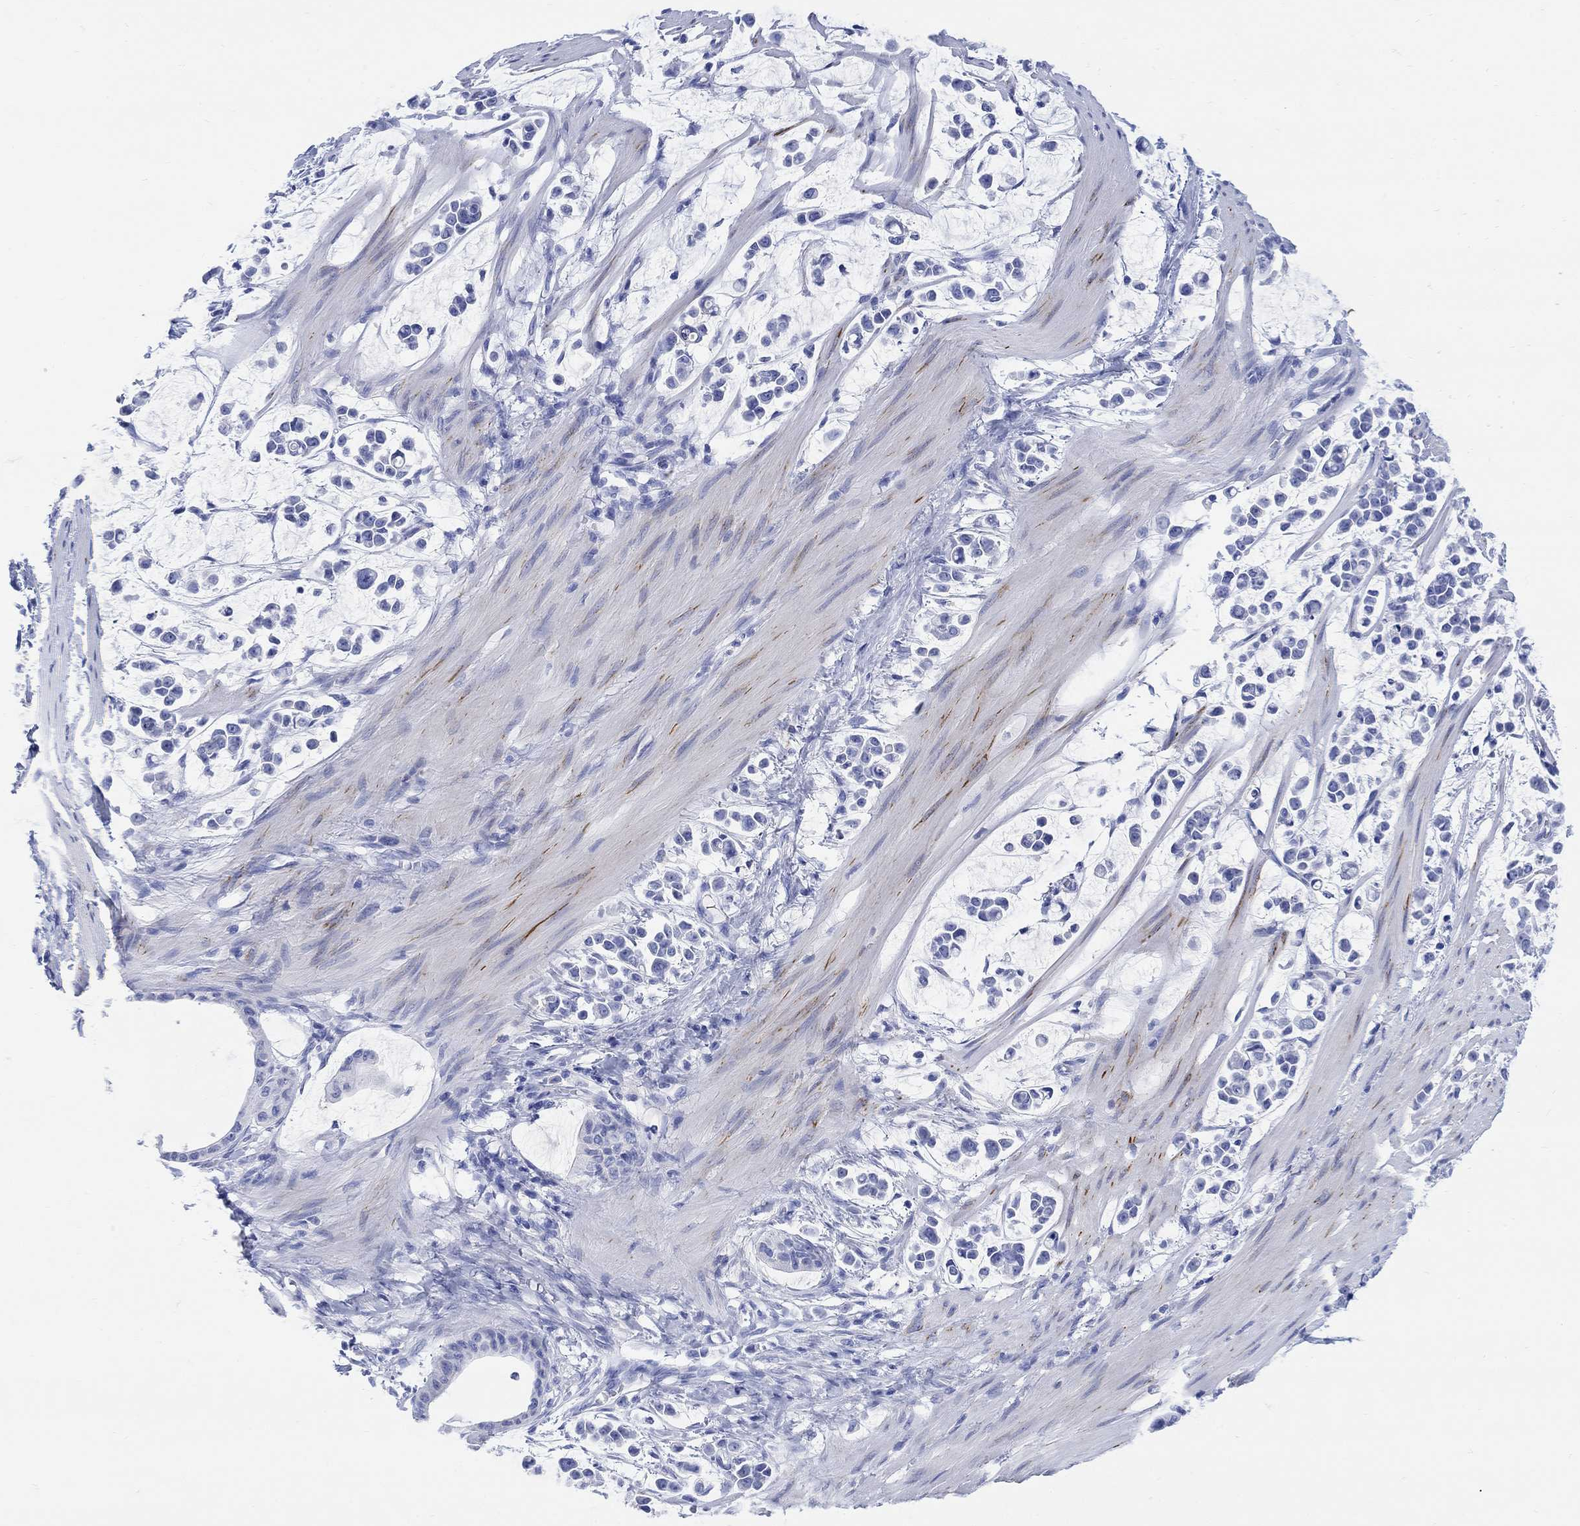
{"staining": {"intensity": "negative", "quantity": "none", "location": "none"}, "tissue": "stomach cancer", "cell_type": "Tumor cells", "image_type": "cancer", "snomed": [{"axis": "morphology", "description": "Adenocarcinoma, NOS"}, {"axis": "topography", "description": "Stomach"}], "caption": "The image reveals no significant staining in tumor cells of stomach cancer (adenocarcinoma). (Immunohistochemistry (ihc), brightfield microscopy, high magnification).", "gene": "MYL1", "patient": {"sex": "male", "age": 82}}